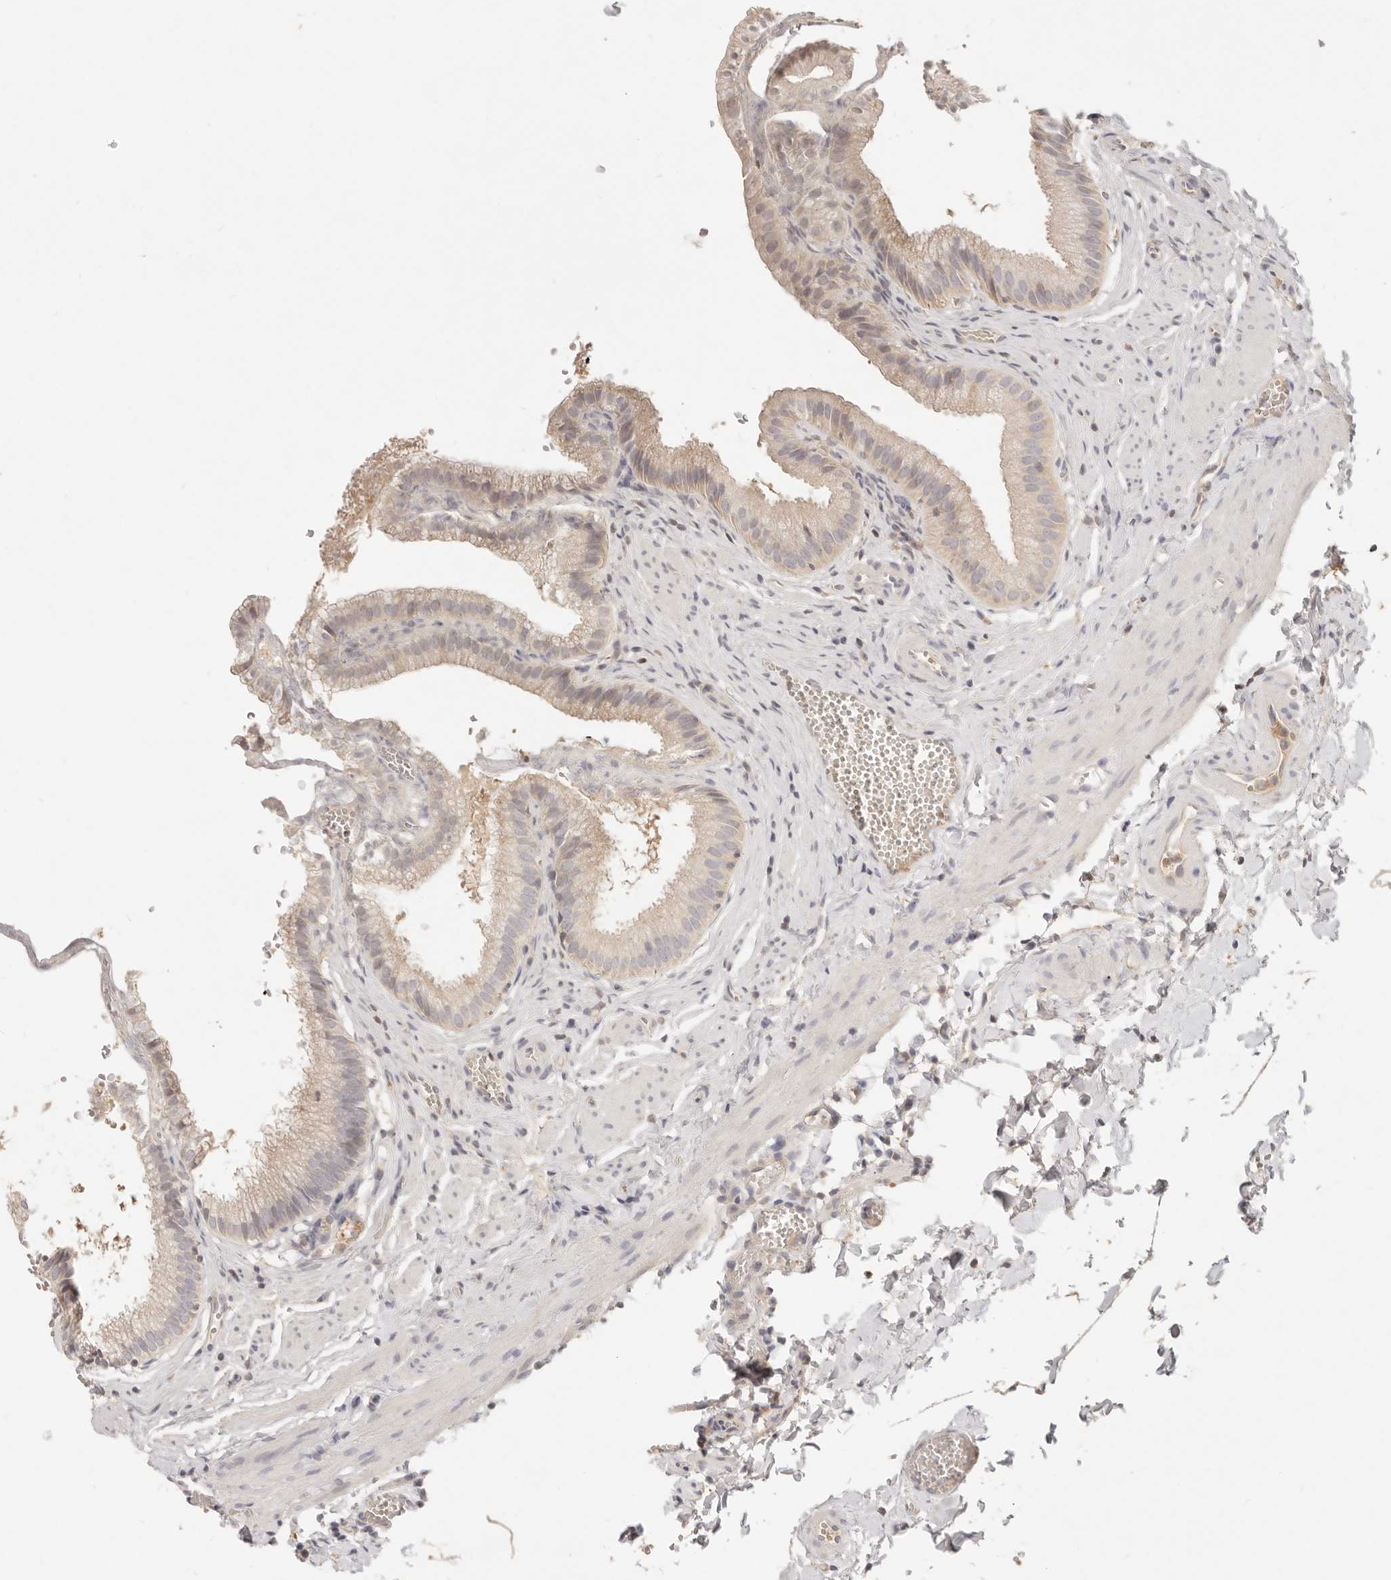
{"staining": {"intensity": "weak", "quantity": "25%-75%", "location": "cytoplasmic/membranous"}, "tissue": "gallbladder", "cell_type": "Glandular cells", "image_type": "normal", "snomed": [{"axis": "morphology", "description": "Normal tissue, NOS"}, {"axis": "topography", "description": "Gallbladder"}], "caption": "Weak cytoplasmic/membranous protein positivity is appreciated in approximately 25%-75% of glandular cells in gallbladder.", "gene": "NECAP2", "patient": {"sex": "male", "age": 38}}